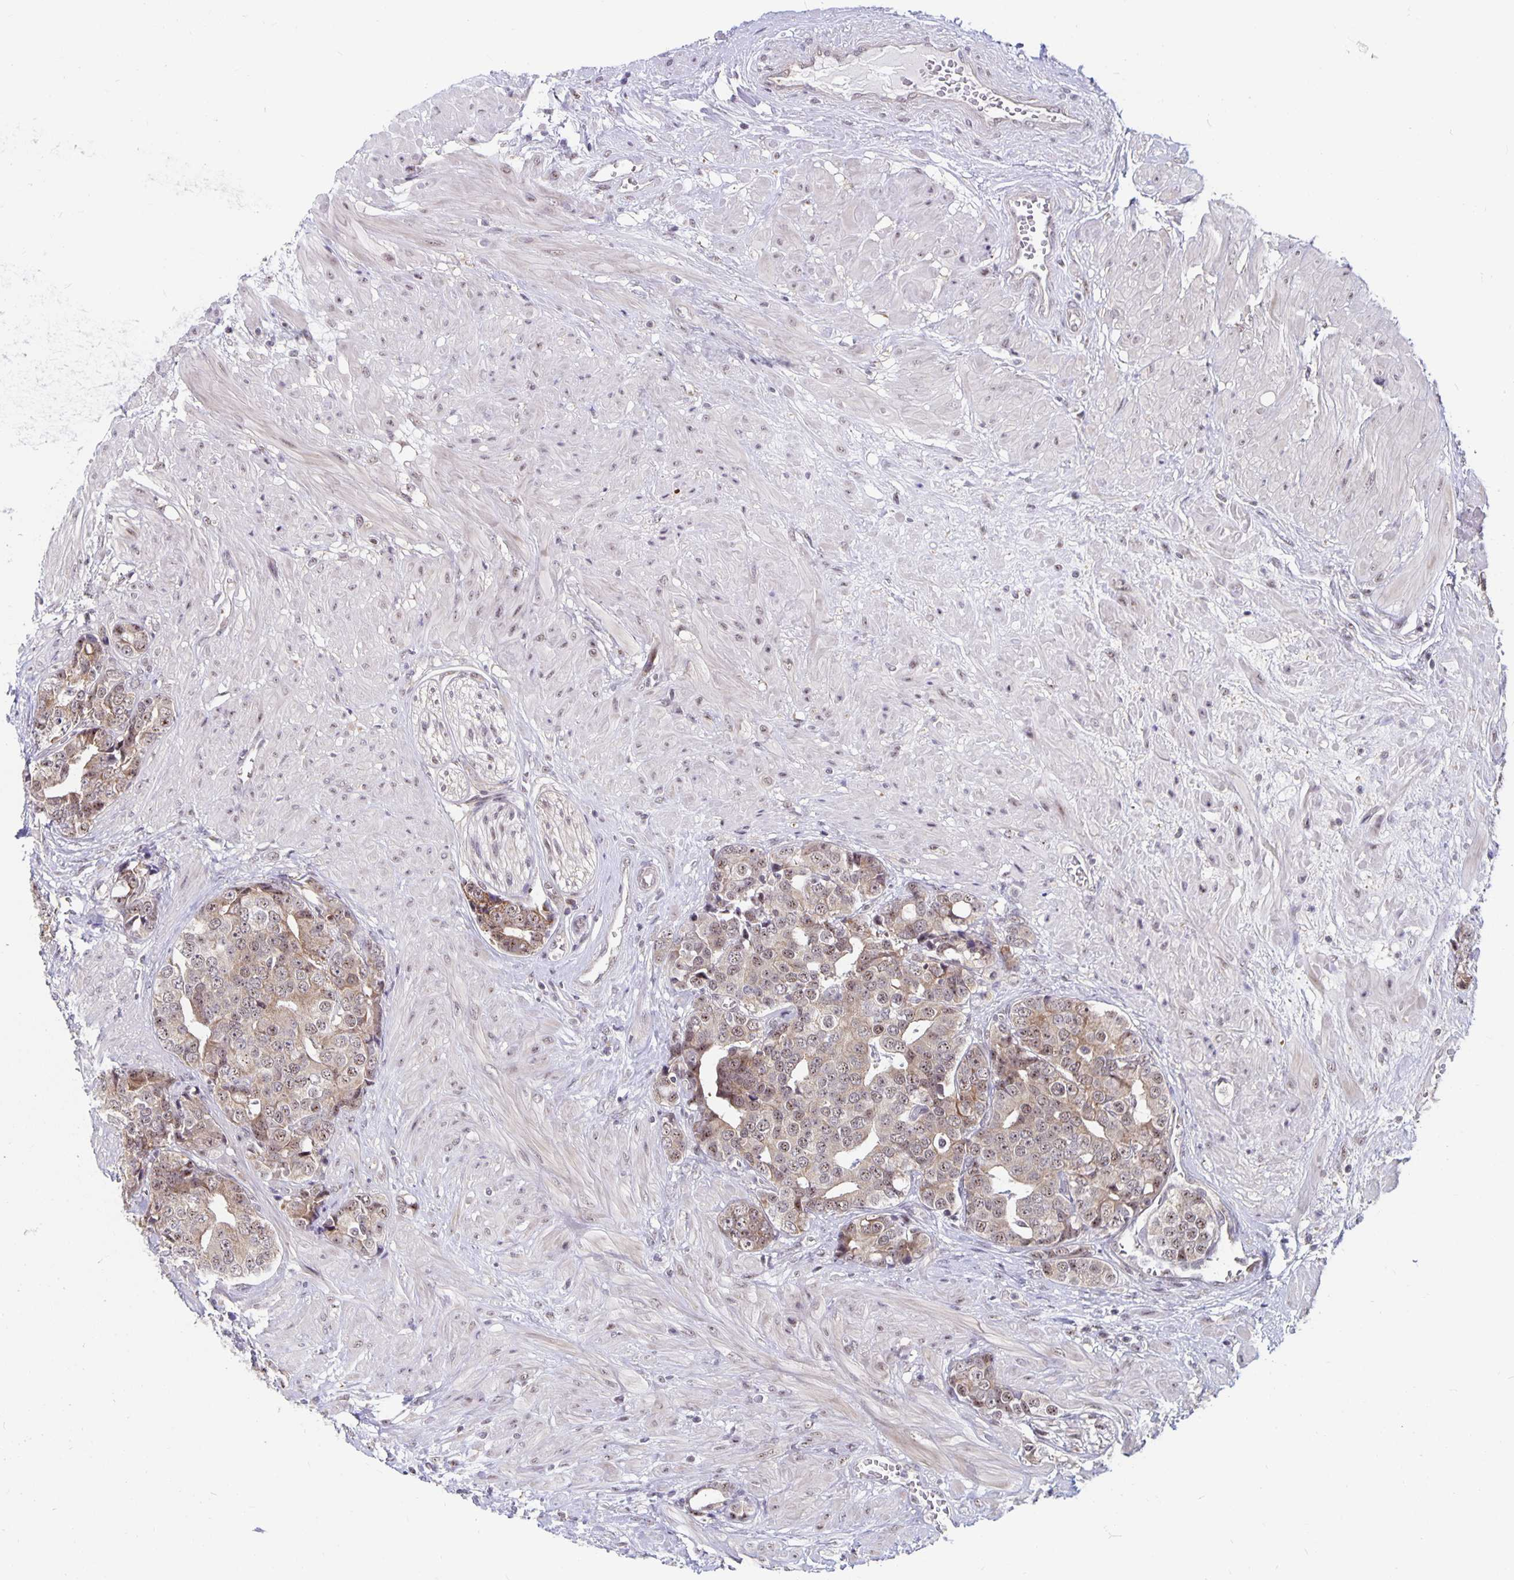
{"staining": {"intensity": "weak", "quantity": "<25%", "location": "cytoplasmic/membranous,nuclear"}, "tissue": "prostate cancer", "cell_type": "Tumor cells", "image_type": "cancer", "snomed": [{"axis": "morphology", "description": "Adenocarcinoma, High grade"}, {"axis": "topography", "description": "Prostate"}], "caption": "This is a image of immunohistochemistry (IHC) staining of high-grade adenocarcinoma (prostate), which shows no expression in tumor cells. (DAB immunohistochemistry visualized using brightfield microscopy, high magnification).", "gene": "EXOC6B", "patient": {"sex": "male", "age": 71}}